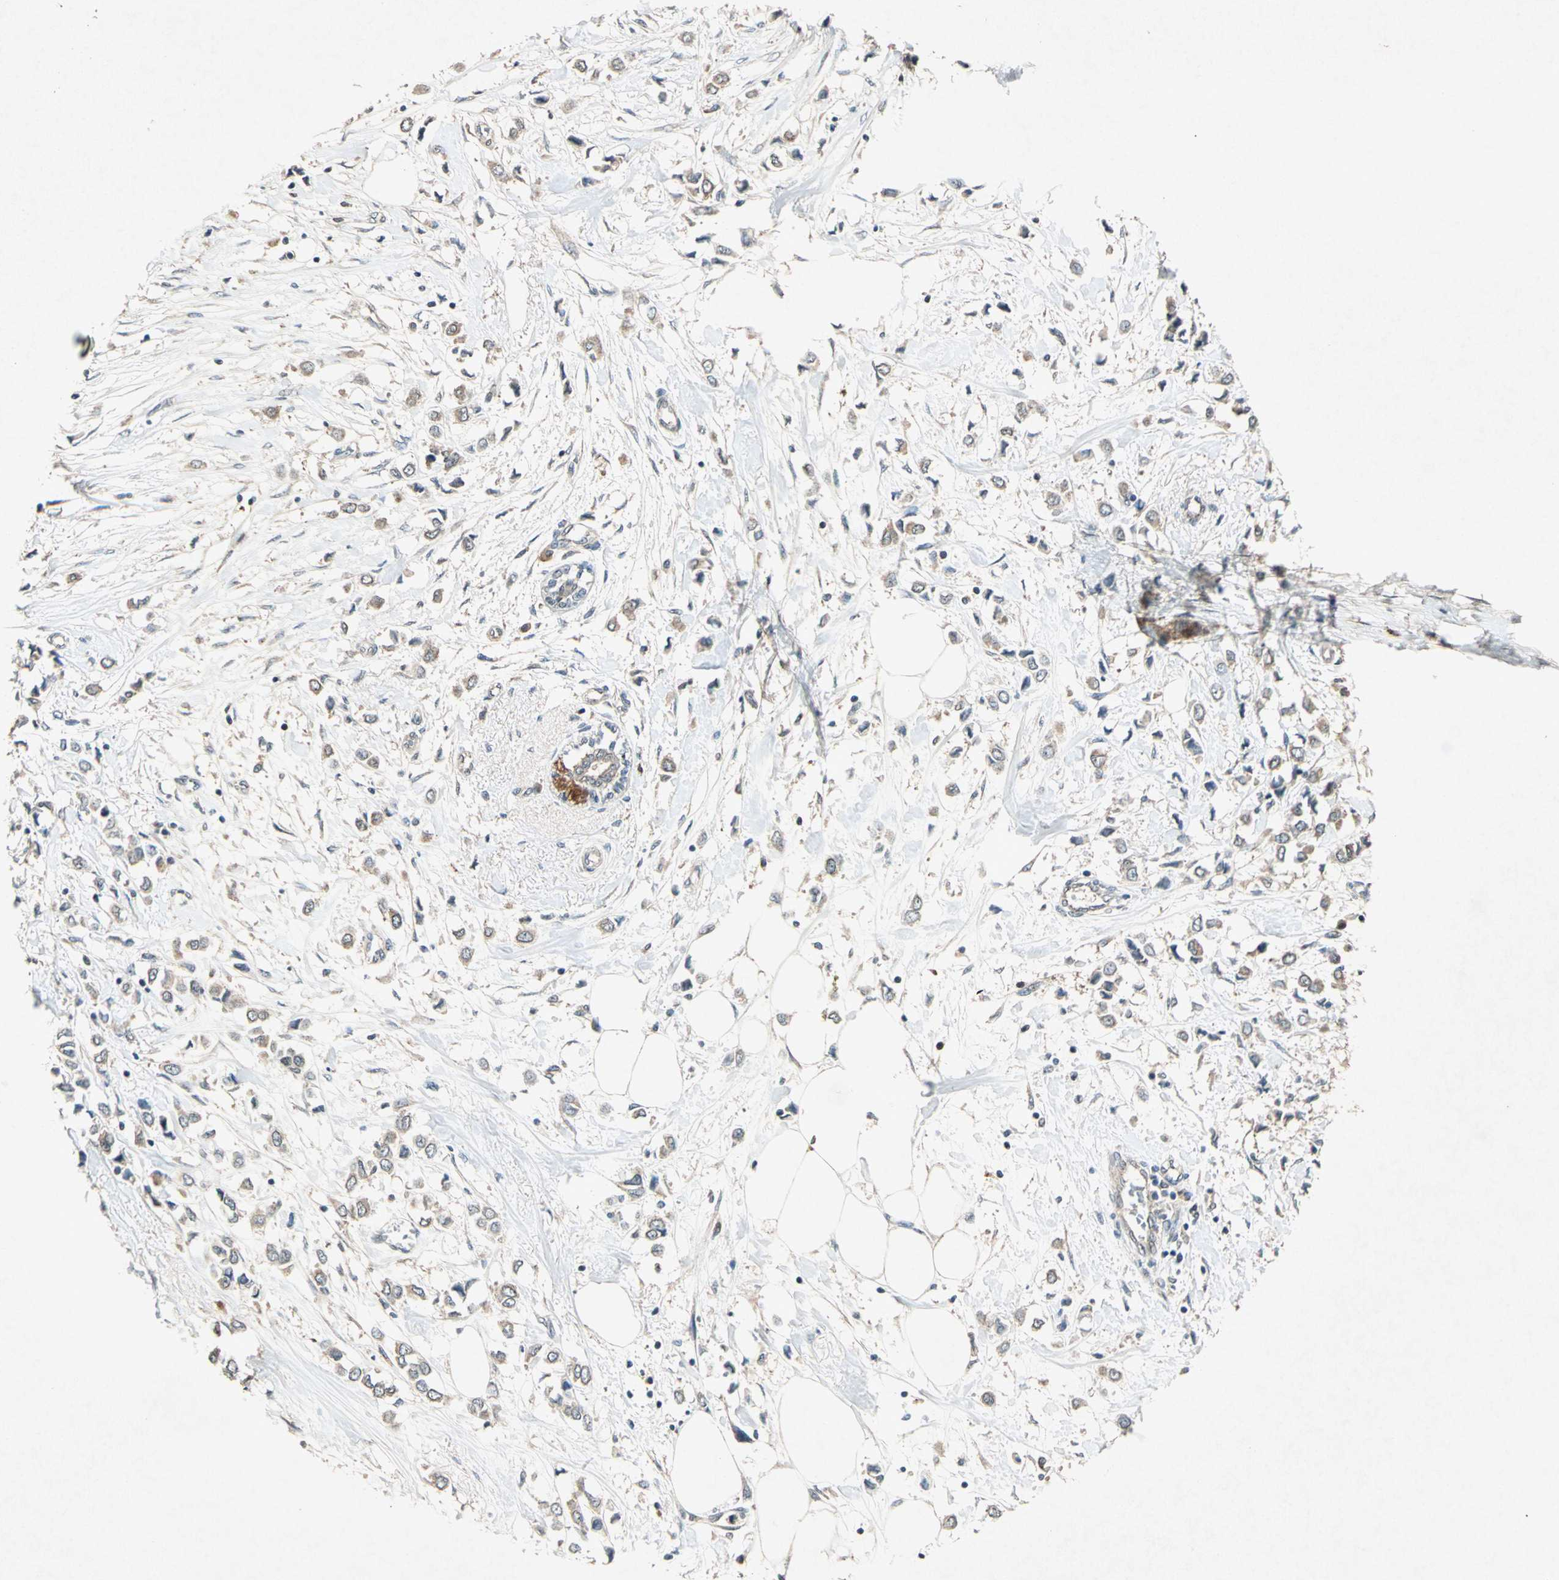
{"staining": {"intensity": "weak", "quantity": ">75%", "location": "cytoplasmic/membranous"}, "tissue": "breast cancer", "cell_type": "Tumor cells", "image_type": "cancer", "snomed": [{"axis": "morphology", "description": "Lobular carcinoma"}, {"axis": "topography", "description": "Breast"}], "caption": "High-power microscopy captured an immunohistochemistry (IHC) photomicrograph of breast cancer (lobular carcinoma), revealing weak cytoplasmic/membranous expression in approximately >75% of tumor cells. Nuclei are stained in blue.", "gene": "AHSA1", "patient": {"sex": "female", "age": 51}}